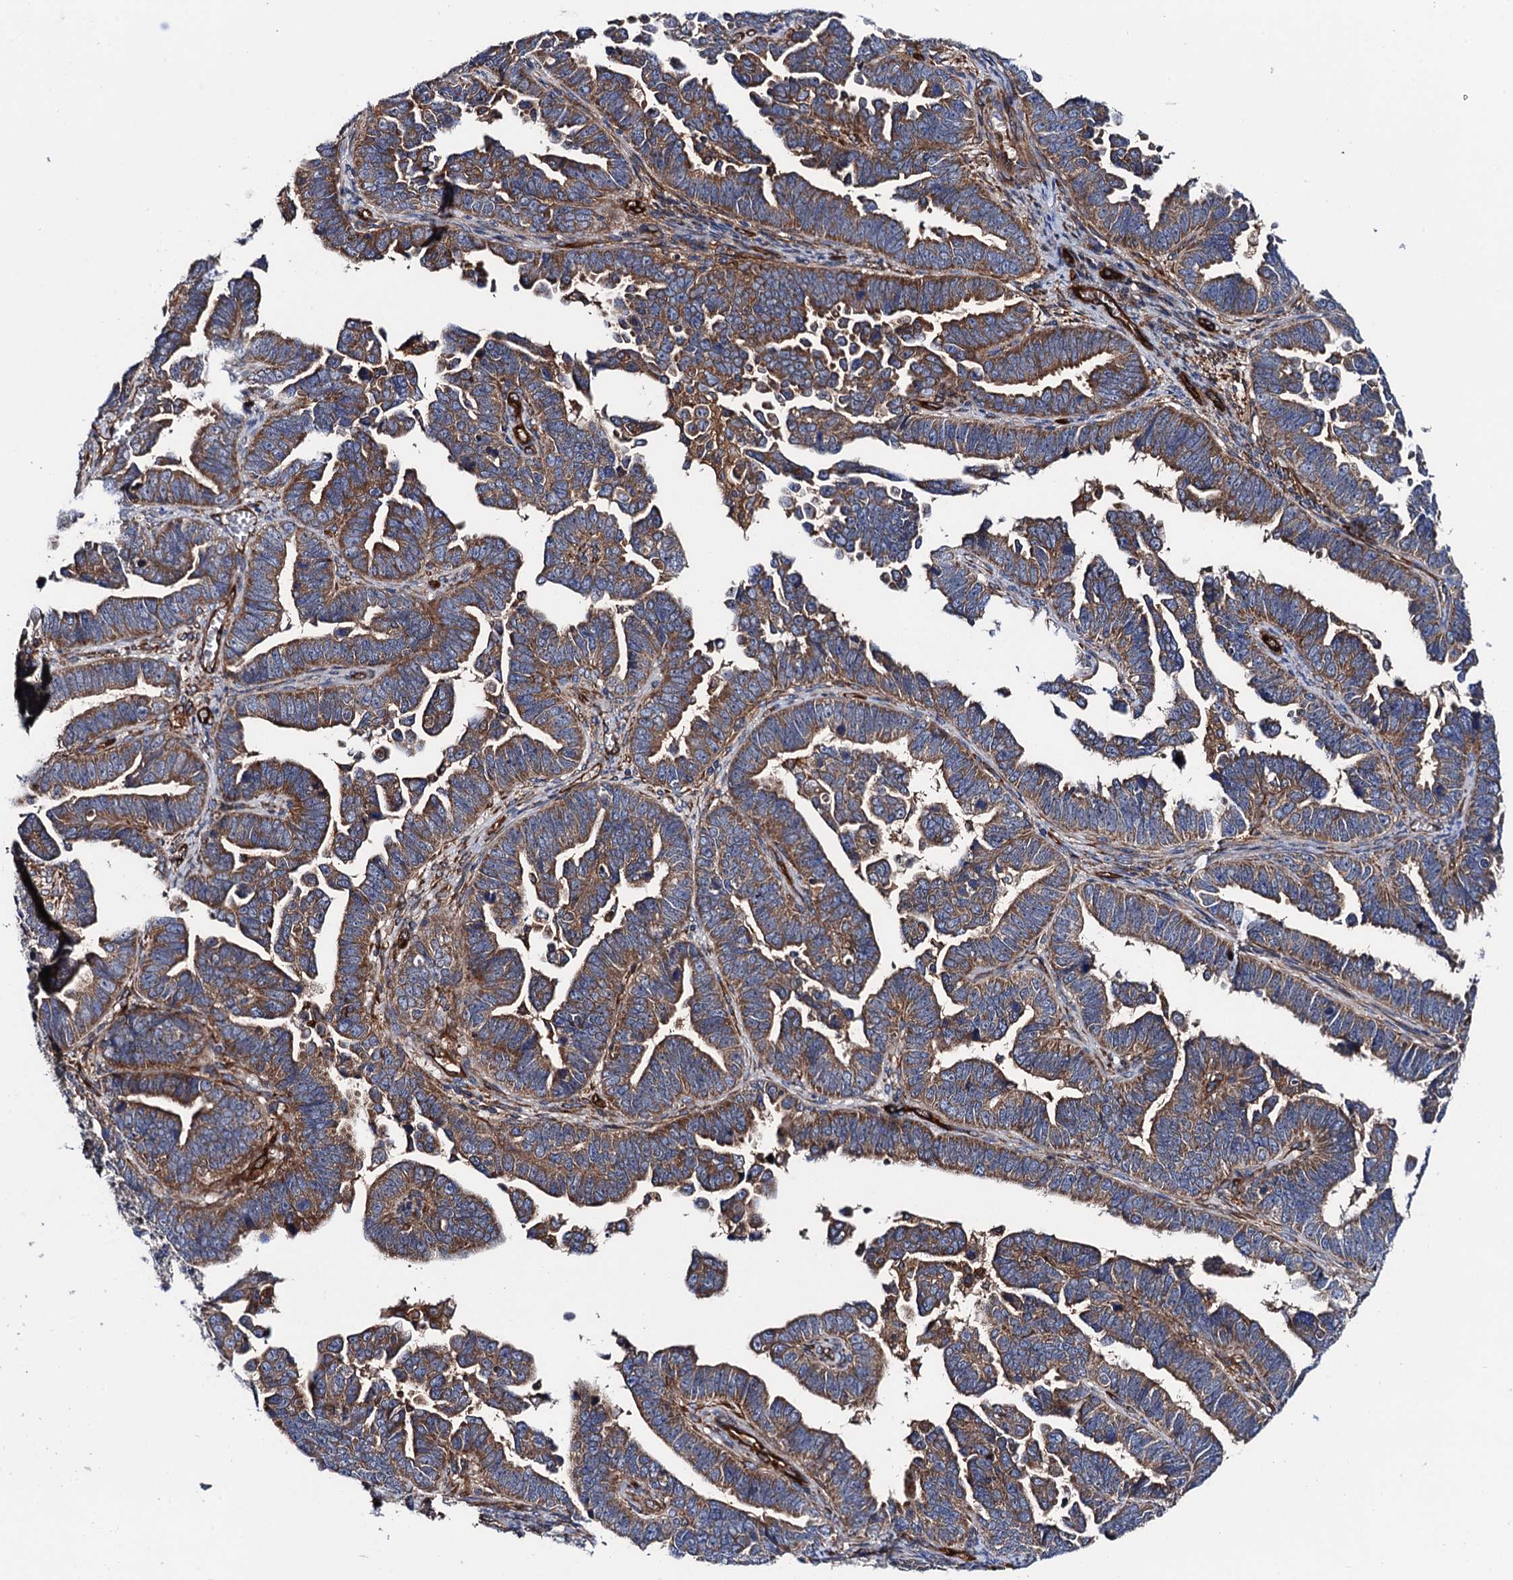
{"staining": {"intensity": "moderate", "quantity": ">75%", "location": "cytoplasmic/membranous"}, "tissue": "endometrial cancer", "cell_type": "Tumor cells", "image_type": "cancer", "snomed": [{"axis": "morphology", "description": "Adenocarcinoma, NOS"}, {"axis": "topography", "description": "Endometrium"}], "caption": "Immunohistochemistry (IHC) (DAB) staining of human endometrial adenocarcinoma shows moderate cytoplasmic/membranous protein positivity in about >75% of tumor cells. (brown staining indicates protein expression, while blue staining denotes nuclei).", "gene": "MRPL48", "patient": {"sex": "female", "age": 75}}